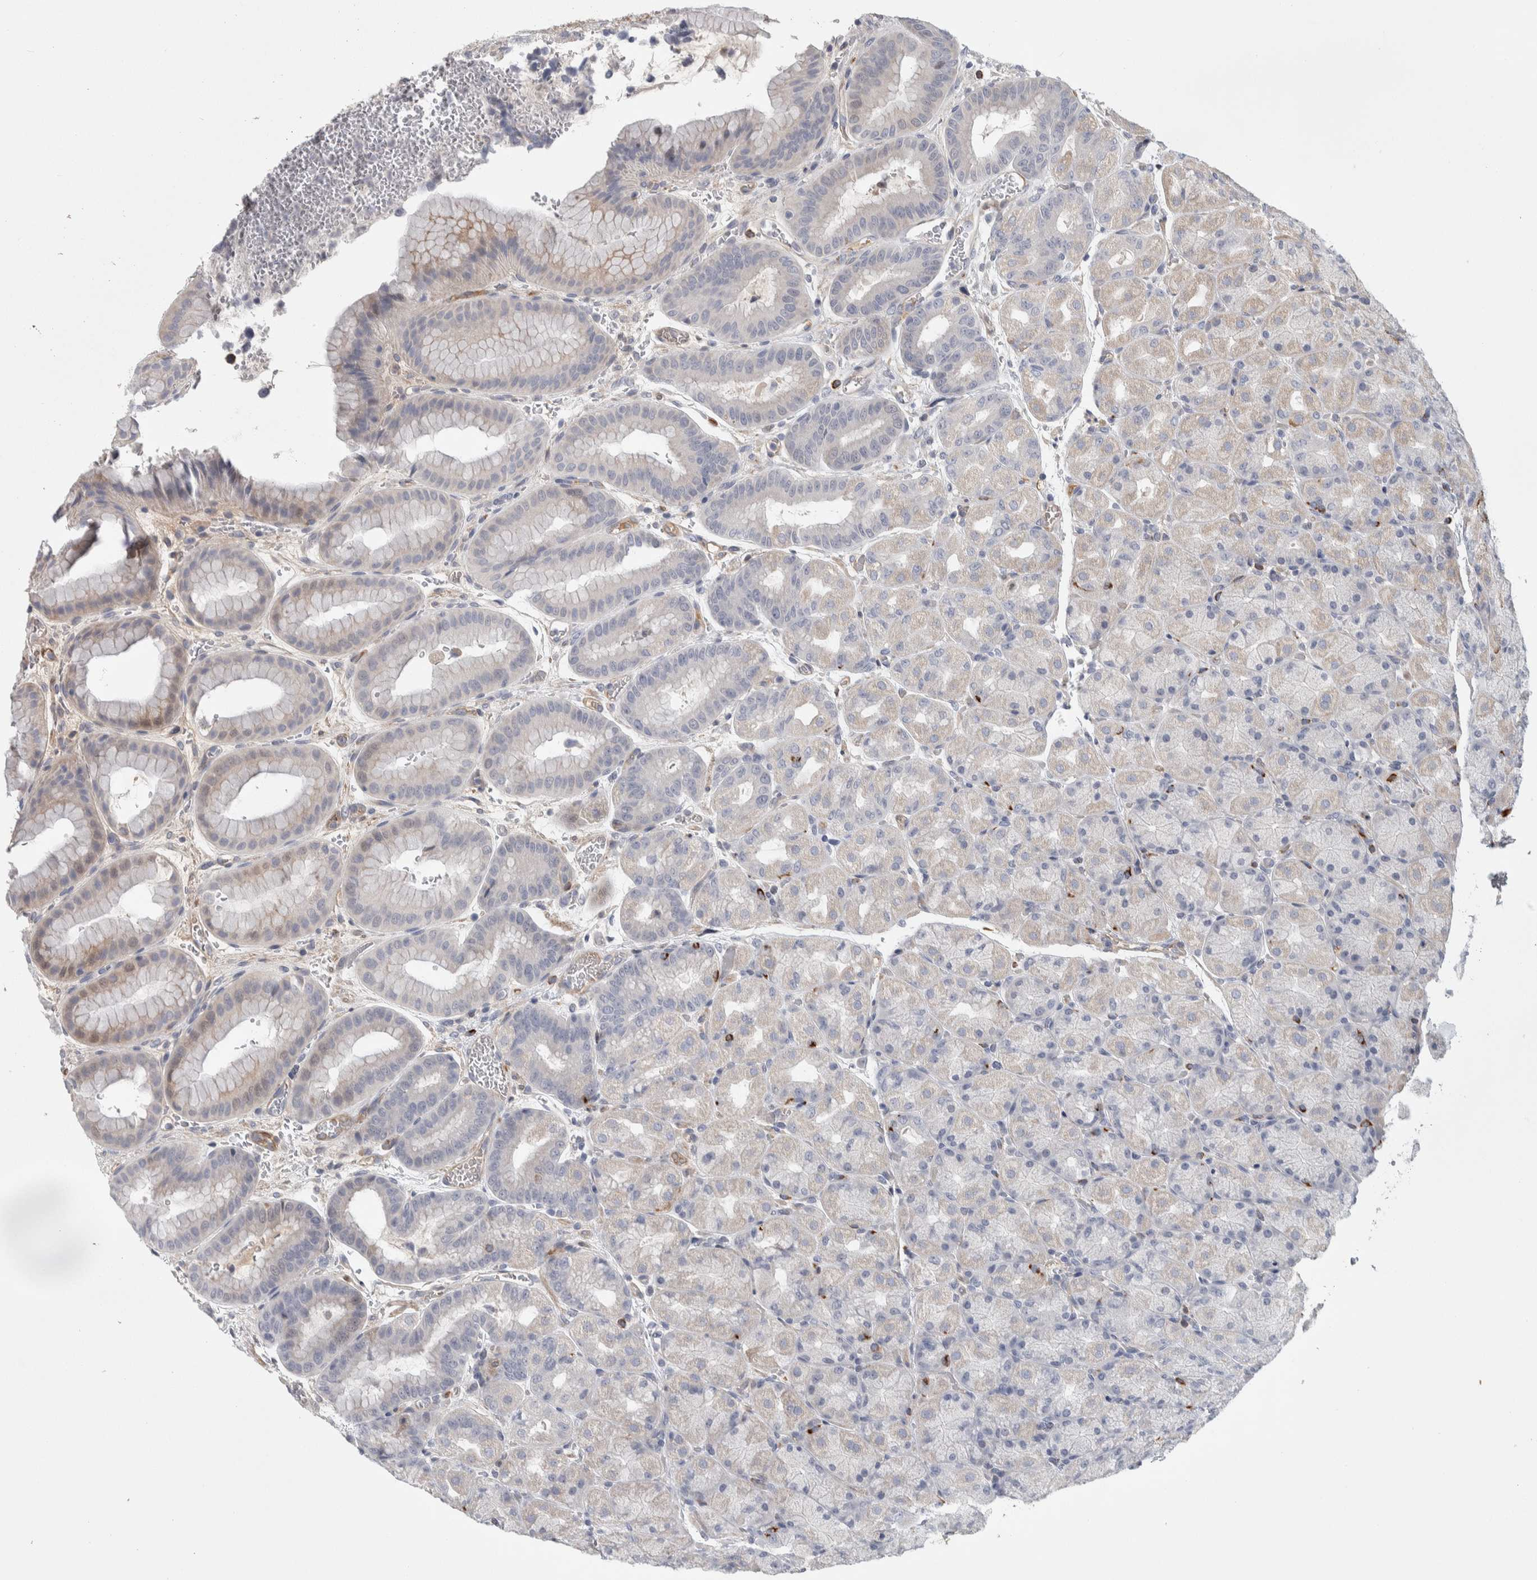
{"staining": {"intensity": "weak", "quantity": "<25%", "location": "cytoplasmic/membranous"}, "tissue": "stomach", "cell_type": "Glandular cells", "image_type": "normal", "snomed": [{"axis": "morphology", "description": "Normal tissue, NOS"}, {"axis": "morphology", "description": "Carcinoid, malignant, NOS"}, {"axis": "topography", "description": "Stomach, upper"}], "caption": "IHC of normal human stomach exhibits no positivity in glandular cells. (DAB (3,3'-diaminobenzidine) immunohistochemistry (IHC) with hematoxylin counter stain).", "gene": "PSMG3", "patient": {"sex": "male", "age": 39}}